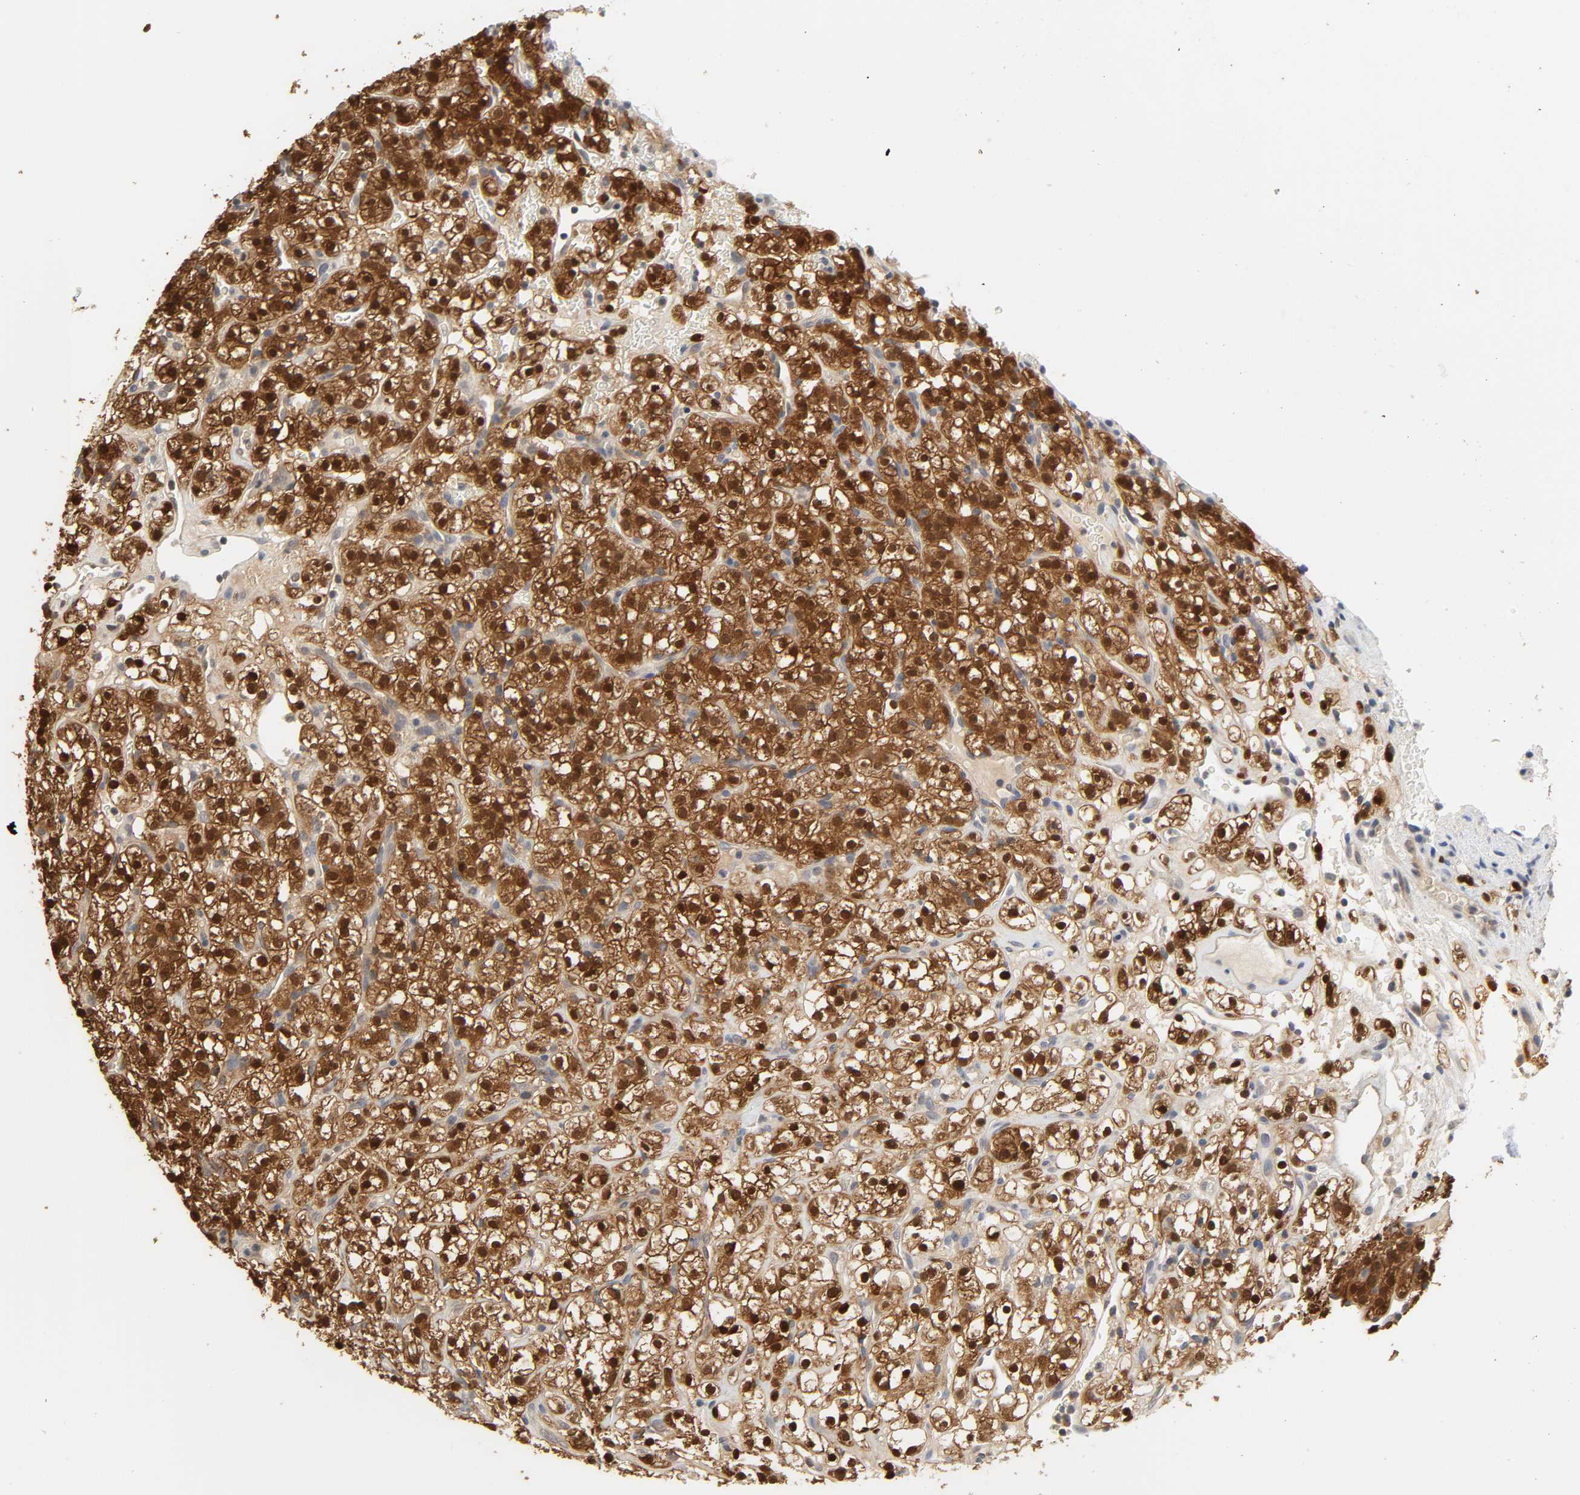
{"staining": {"intensity": "strong", "quantity": ">75%", "location": "cytoplasmic/membranous,nuclear"}, "tissue": "renal cancer", "cell_type": "Tumor cells", "image_type": "cancer", "snomed": [{"axis": "morphology", "description": "Normal tissue, NOS"}, {"axis": "morphology", "description": "Adenocarcinoma, NOS"}, {"axis": "topography", "description": "Kidney"}], "caption": "A brown stain highlights strong cytoplasmic/membranous and nuclear staining of a protein in adenocarcinoma (renal) tumor cells. The protein is stained brown, and the nuclei are stained in blue (DAB IHC with brightfield microscopy, high magnification).", "gene": "MIF", "patient": {"sex": "female", "age": 72}}